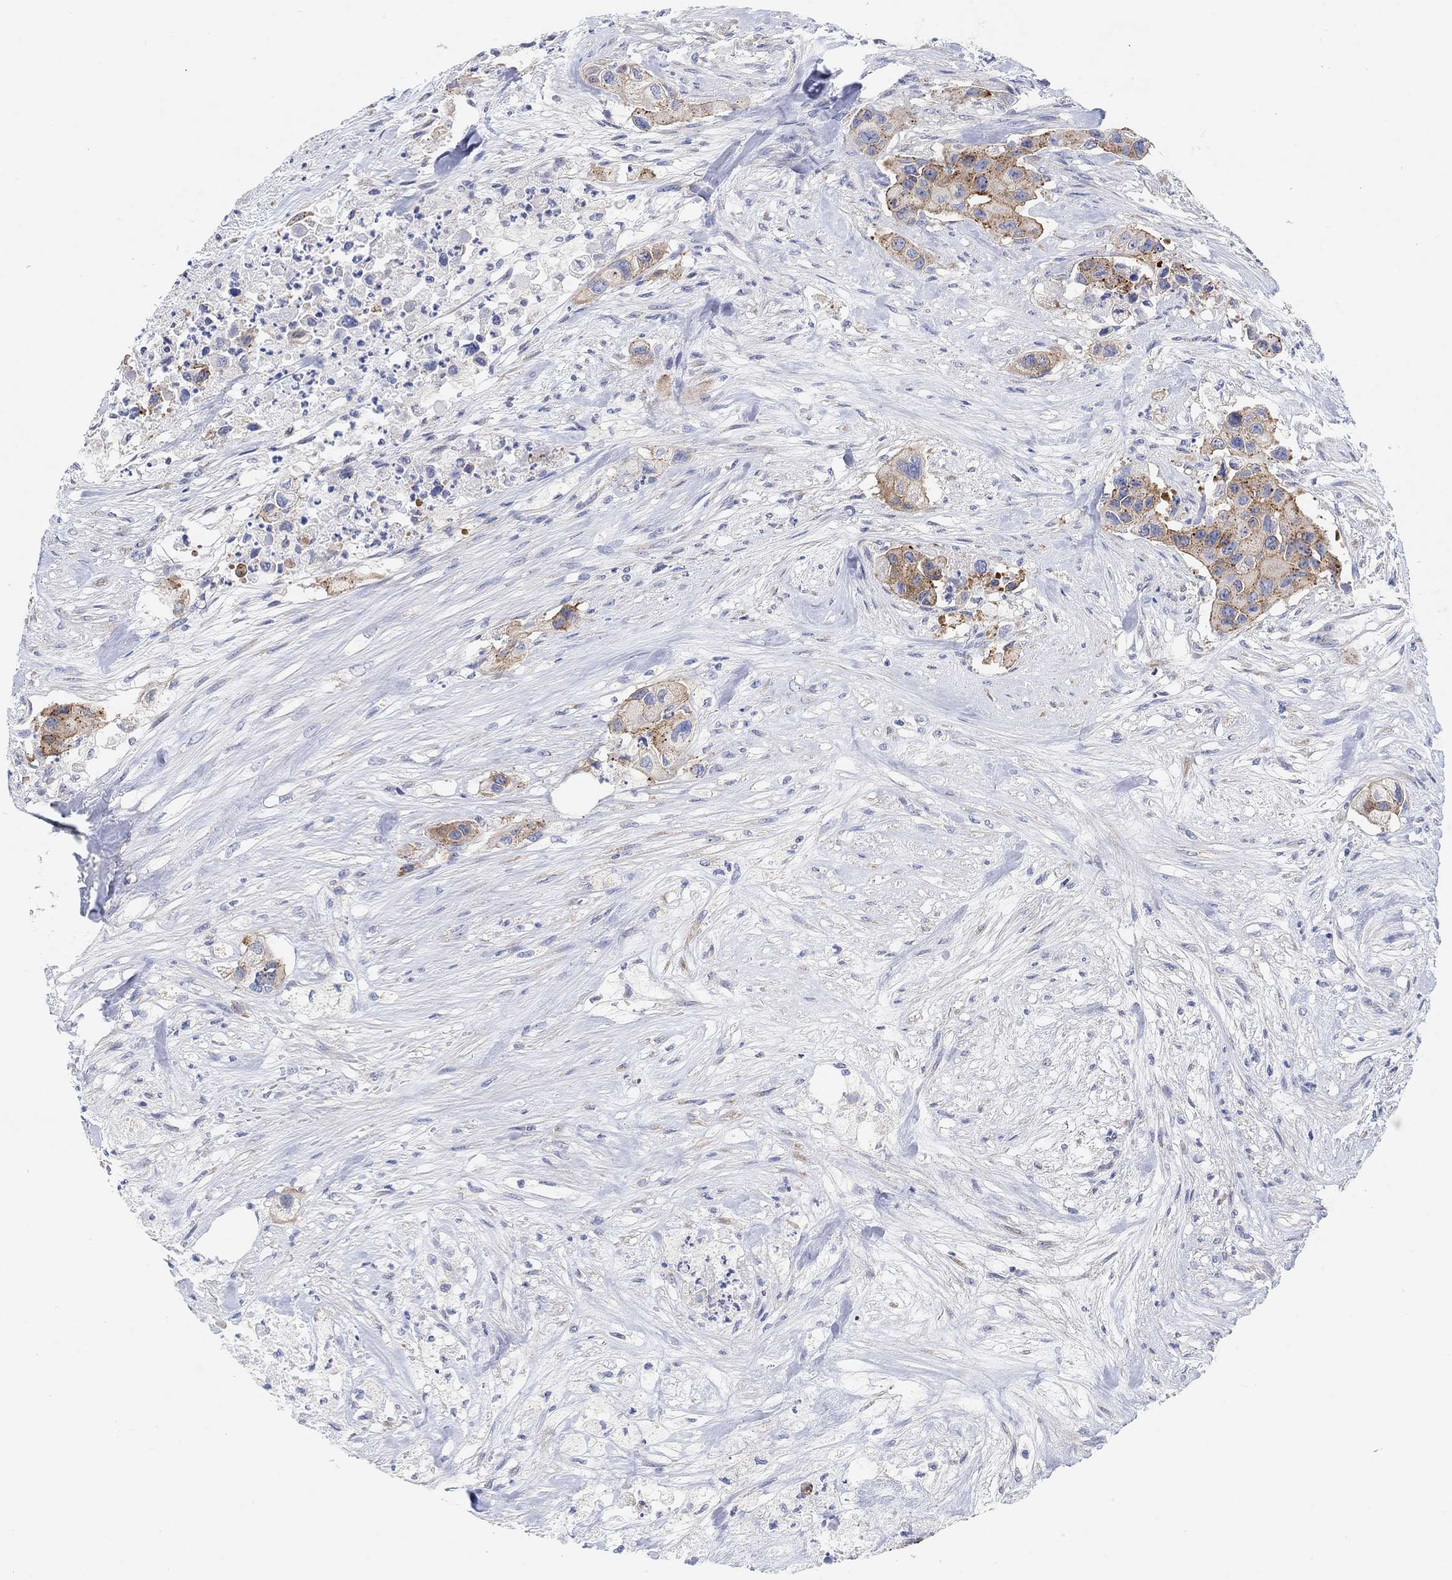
{"staining": {"intensity": "moderate", "quantity": "25%-75%", "location": "cytoplasmic/membranous"}, "tissue": "urothelial cancer", "cell_type": "Tumor cells", "image_type": "cancer", "snomed": [{"axis": "morphology", "description": "Urothelial carcinoma, High grade"}, {"axis": "topography", "description": "Urinary bladder"}], "caption": "The image displays immunohistochemical staining of urothelial cancer. There is moderate cytoplasmic/membranous staining is present in approximately 25%-75% of tumor cells.", "gene": "RGS1", "patient": {"sex": "female", "age": 73}}